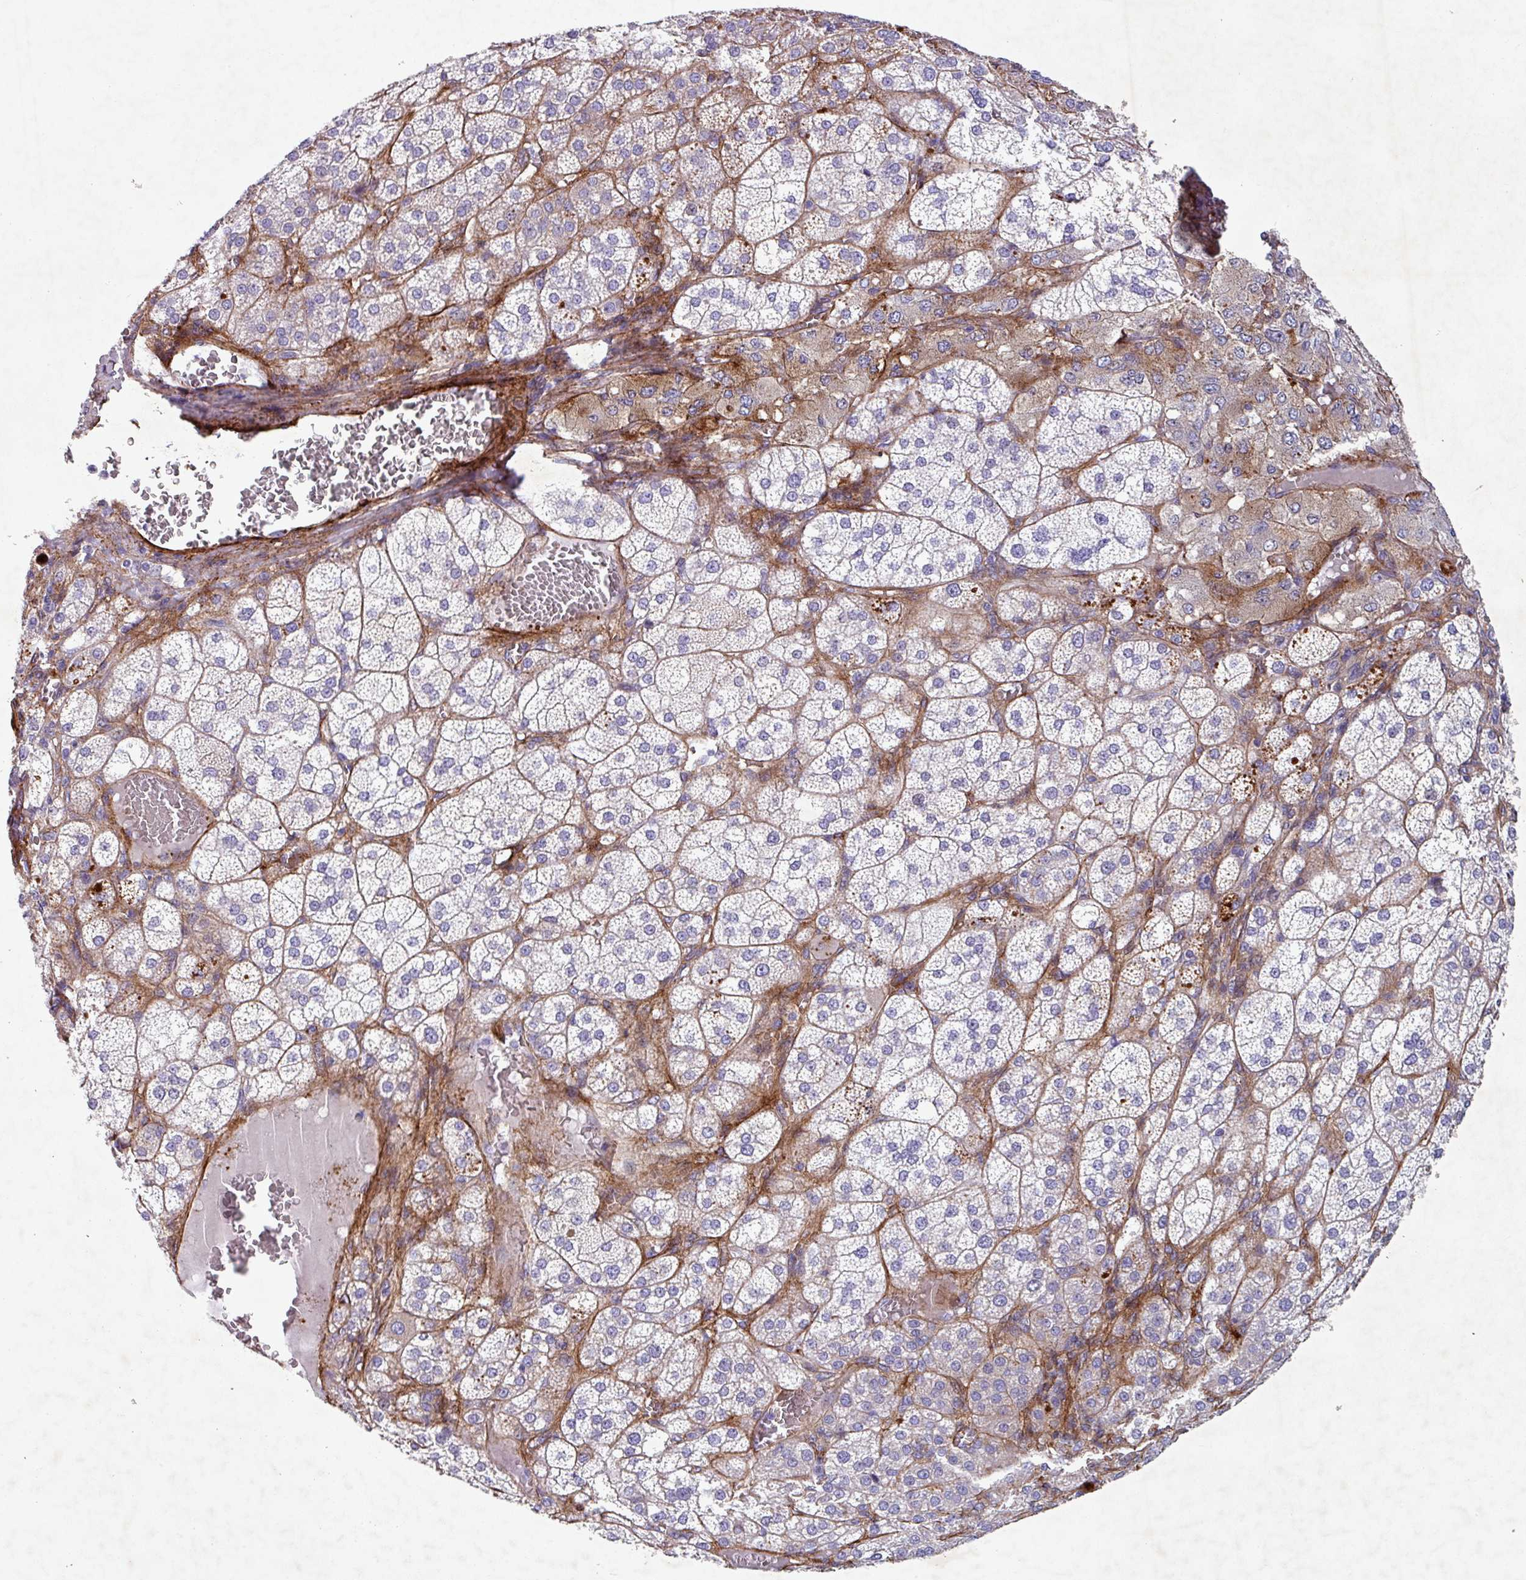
{"staining": {"intensity": "moderate", "quantity": "<25%", "location": "cytoplasmic/membranous"}, "tissue": "adrenal gland", "cell_type": "Glandular cells", "image_type": "normal", "snomed": [{"axis": "morphology", "description": "Normal tissue, NOS"}, {"axis": "topography", "description": "Adrenal gland"}], "caption": "High-power microscopy captured an immunohistochemistry (IHC) histopathology image of unremarkable adrenal gland, revealing moderate cytoplasmic/membranous staining in approximately <25% of glandular cells.", "gene": "ATP2C2", "patient": {"sex": "female", "age": 60}}